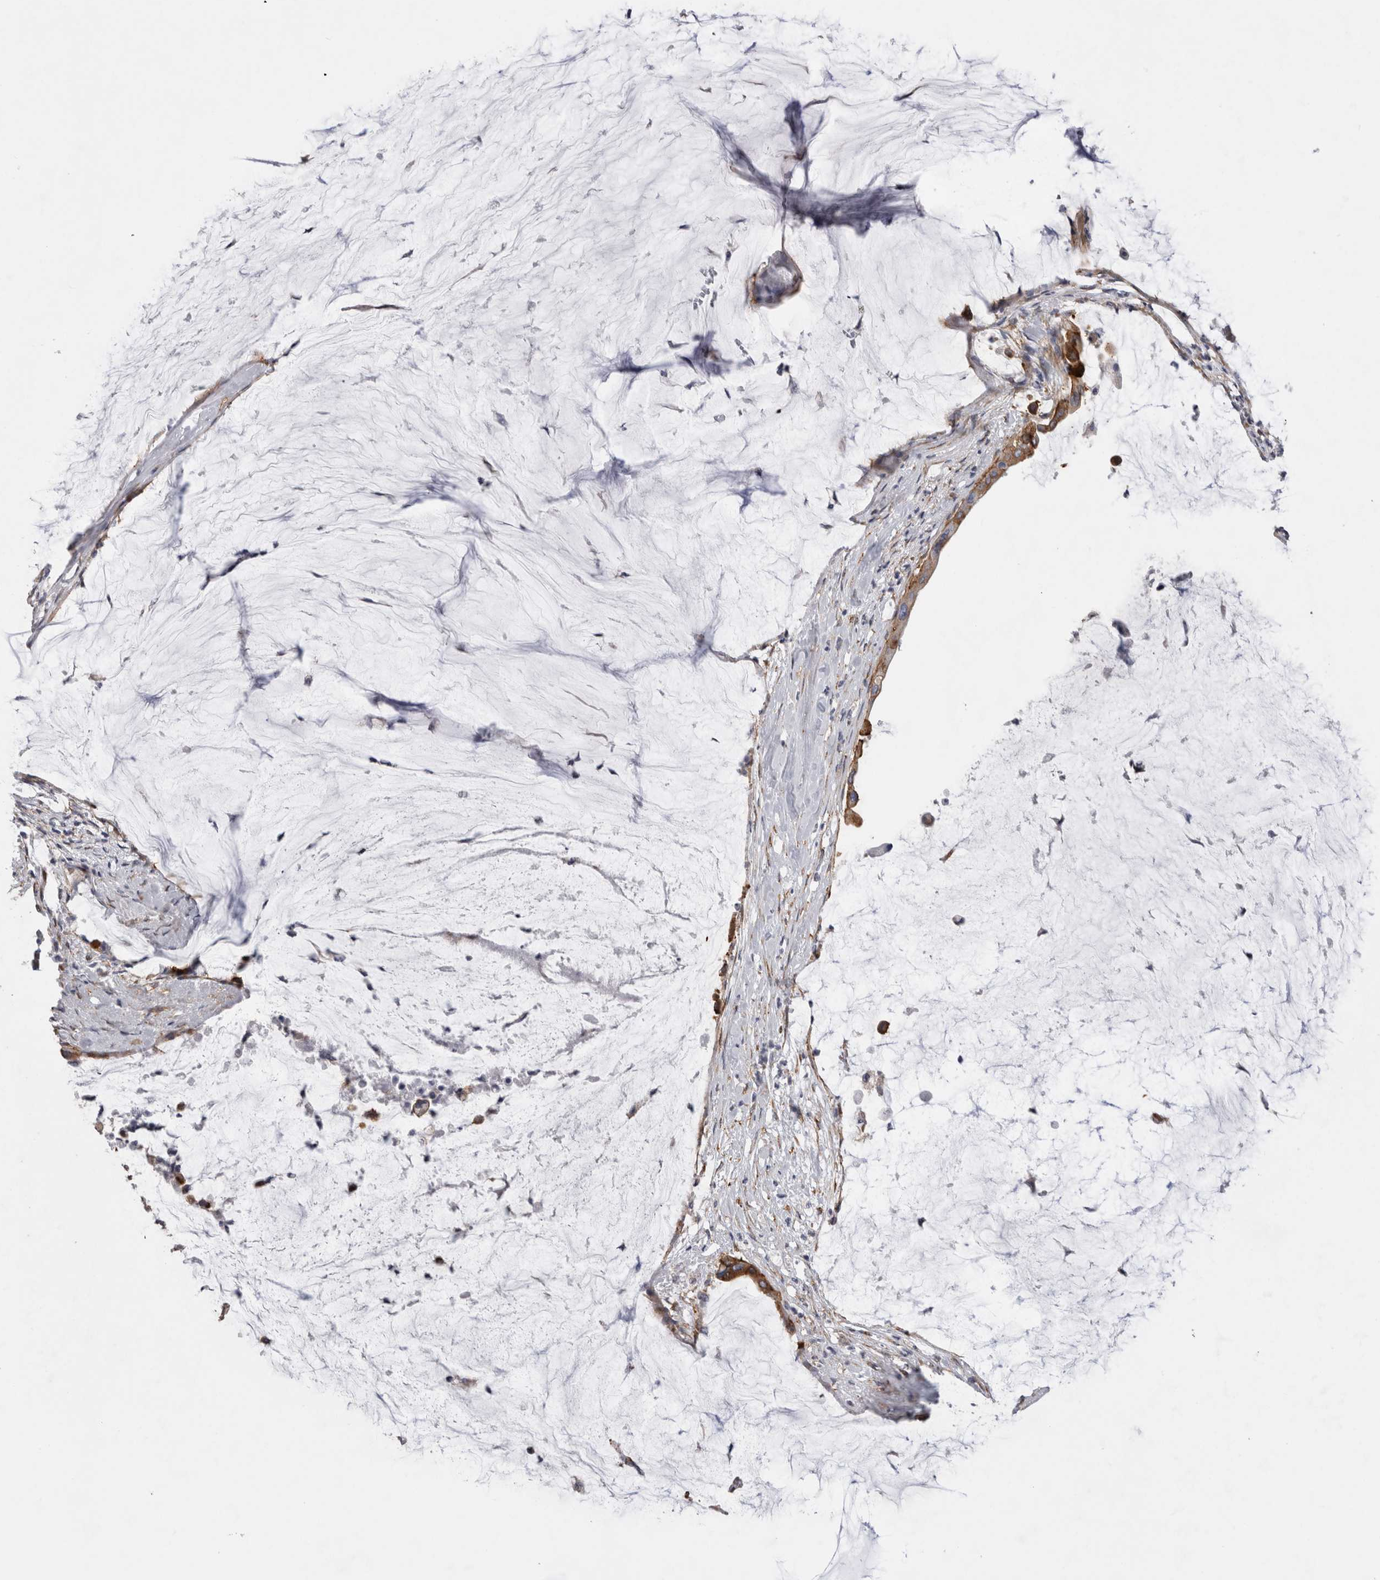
{"staining": {"intensity": "moderate", "quantity": ">75%", "location": "cytoplasmic/membranous"}, "tissue": "pancreatic cancer", "cell_type": "Tumor cells", "image_type": "cancer", "snomed": [{"axis": "morphology", "description": "Adenocarcinoma, NOS"}, {"axis": "topography", "description": "Pancreas"}], "caption": "Pancreatic cancer was stained to show a protein in brown. There is medium levels of moderate cytoplasmic/membranous expression in approximately >75% of tumor cells.", "gene": "ATXN3", "patient": {"sex": "male", "age": 41}}